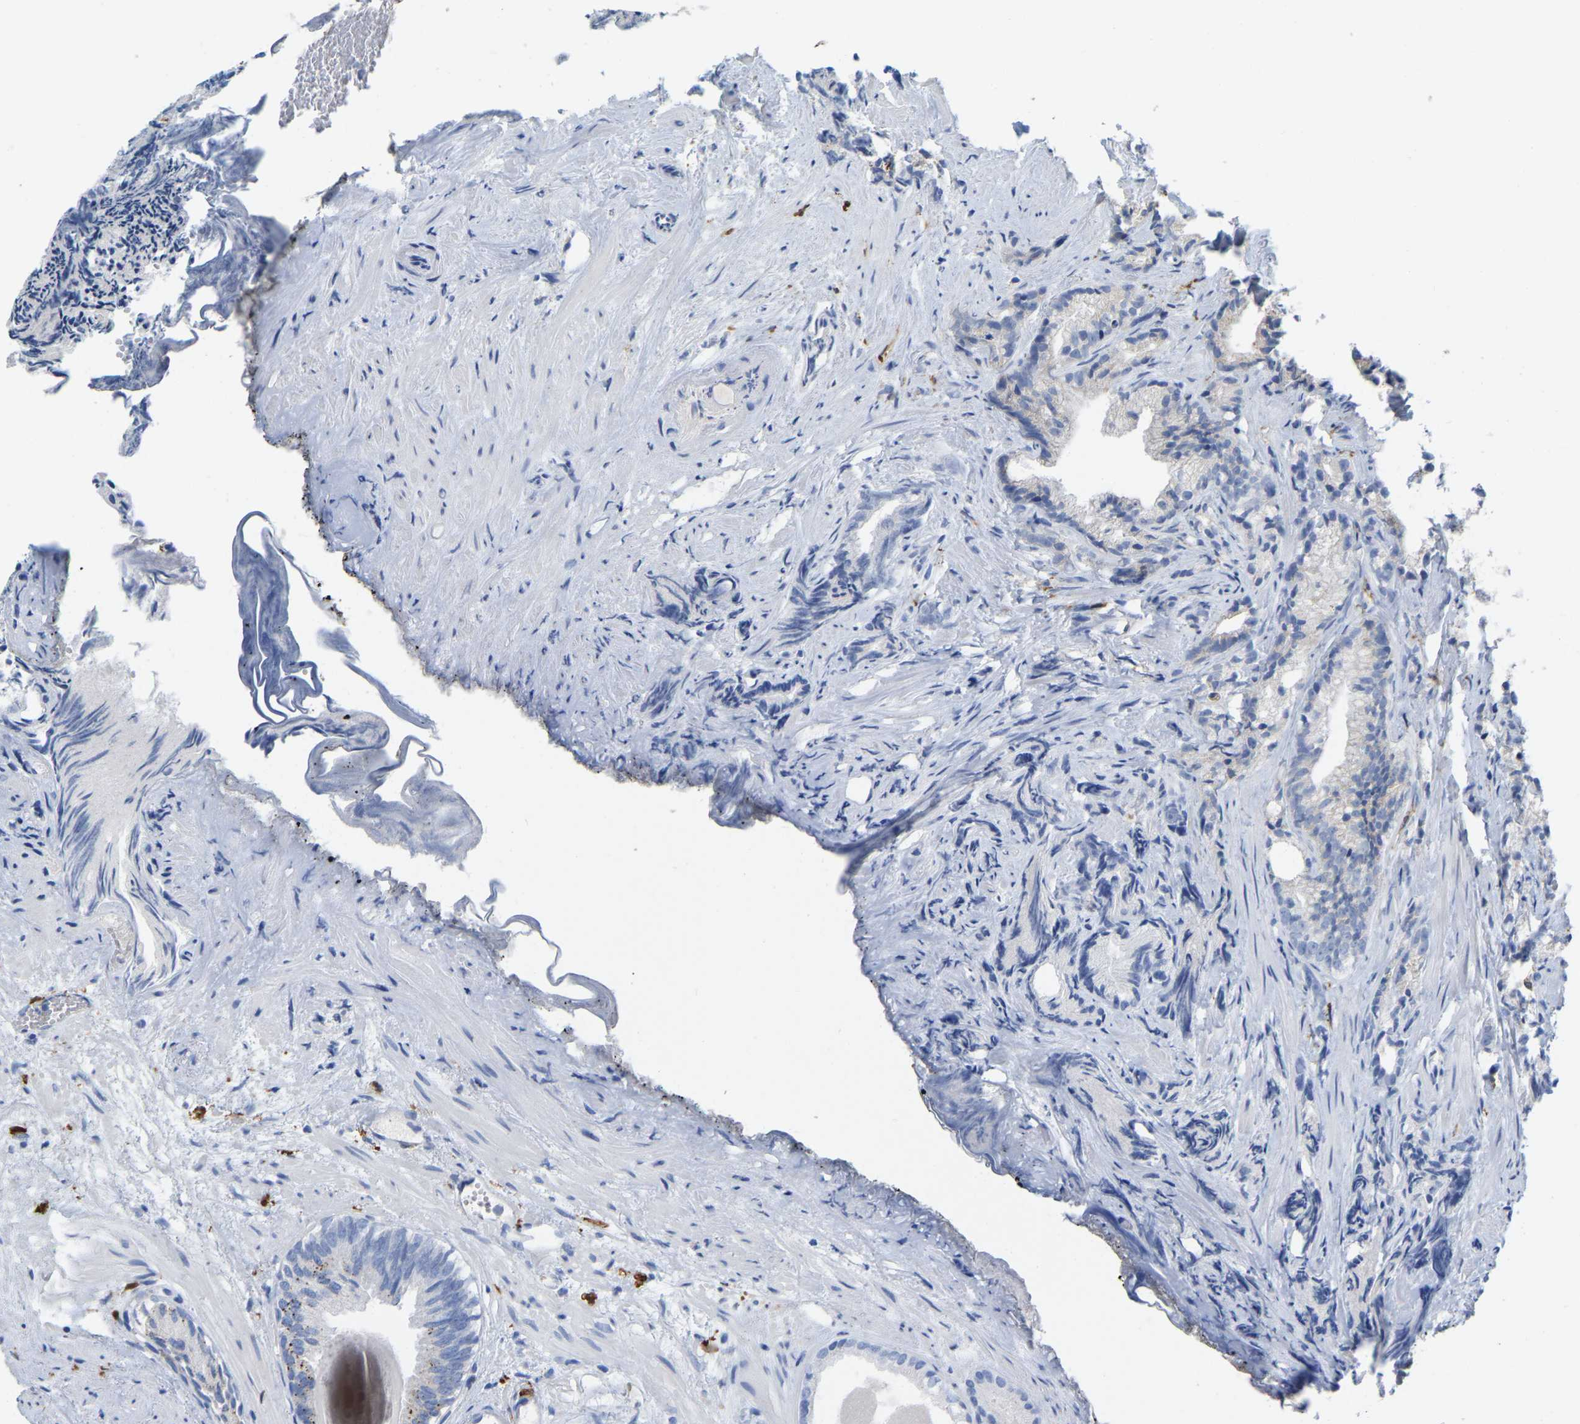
{"staining": {"intensity": "negative", "quantity": "none", "location": "none"}, "tissue": "prostate cancer", "cell_type": "Tumor cells", "image_type": "cancer", "snomed": [{"axis": "morphology", "description": "Adenocarcinoma, Low grade"}, {"axis": "topography", "description": "Prostate"}], "caption": "Tumor cells are negative for protein expression in human adenocarcinoma (low-grade) (prostate).", "gene": "ULBP2", "patient": {"sex": "male", "age": 89}}